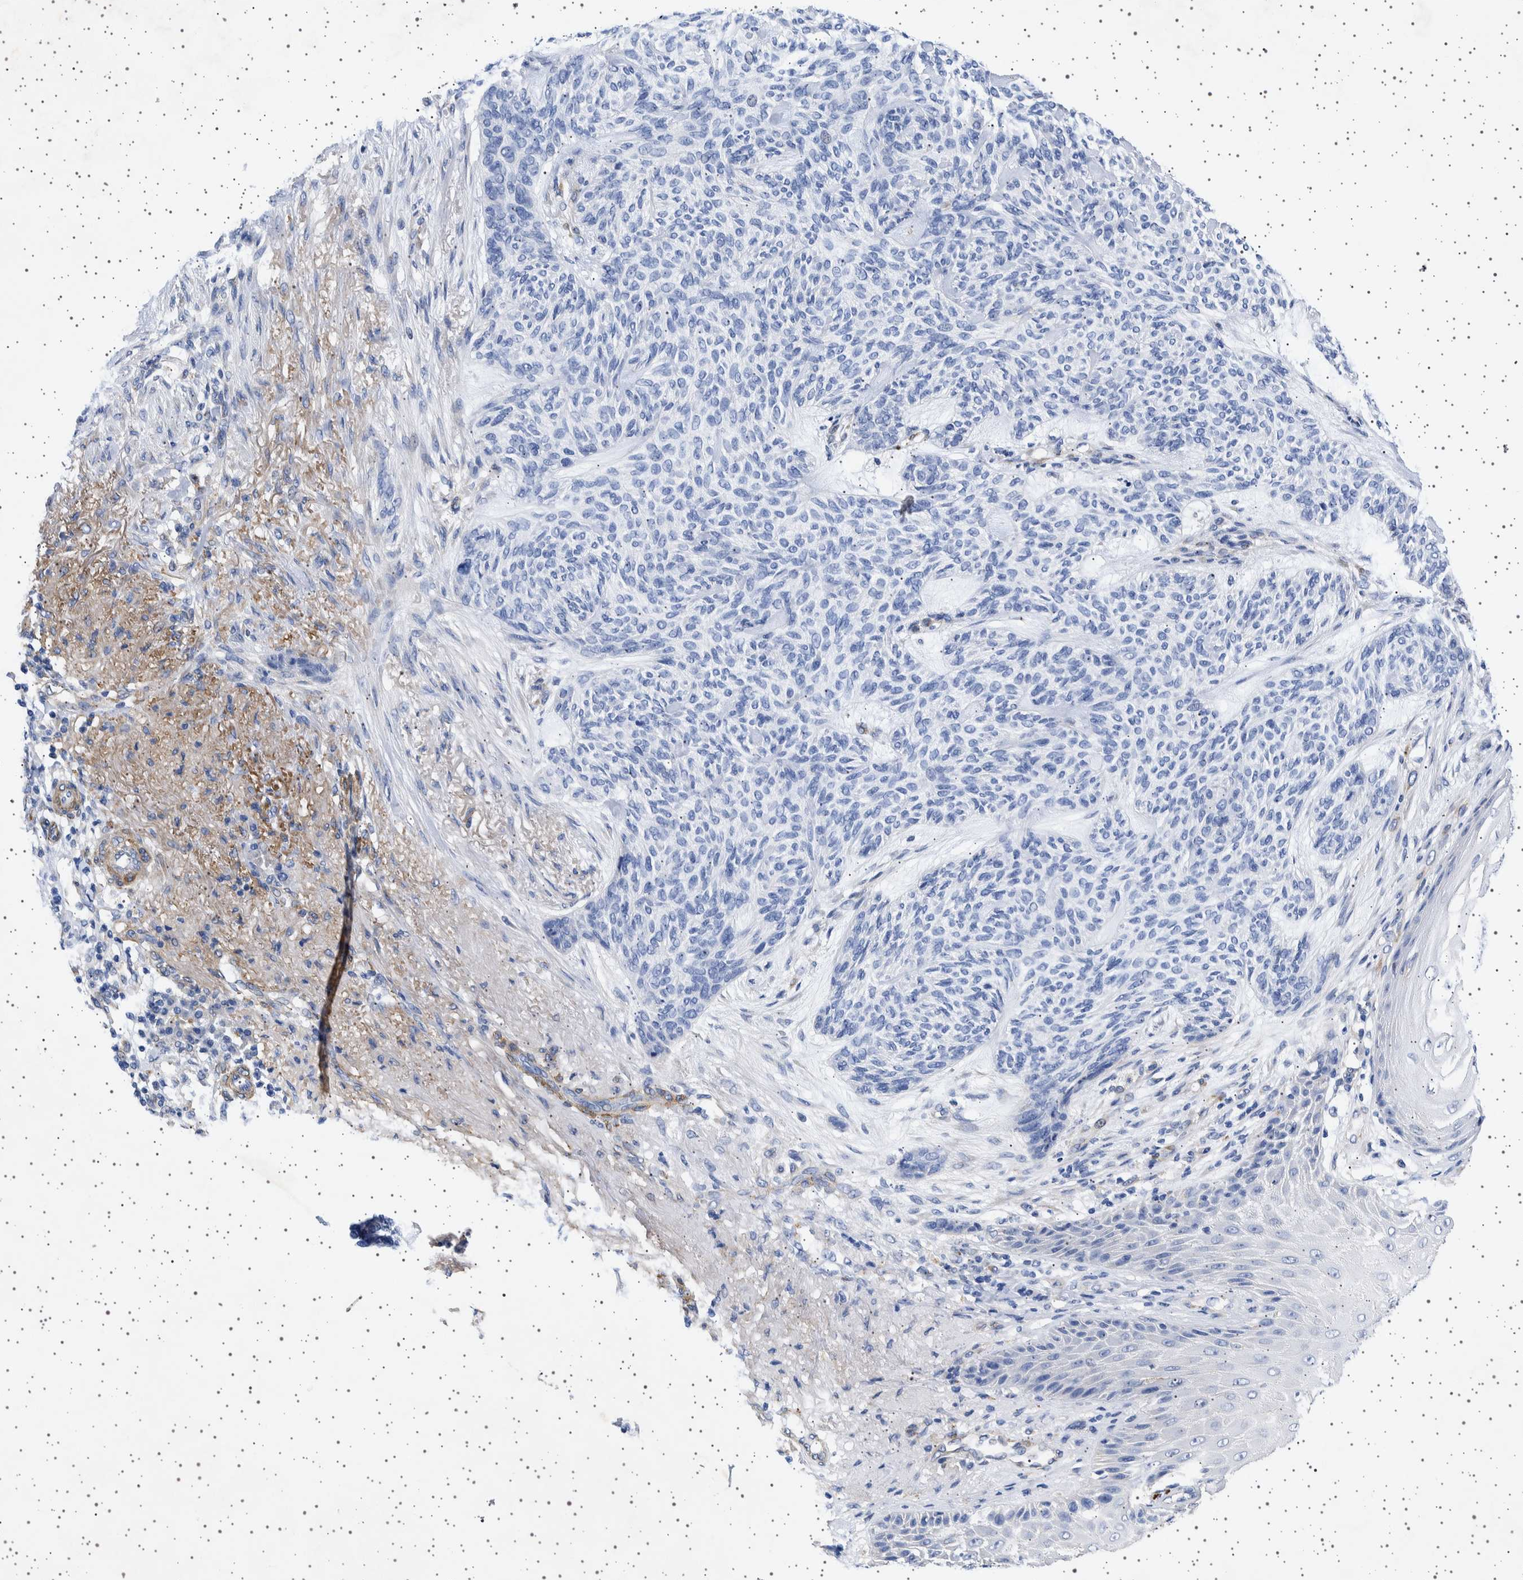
{"staining": {"intensity": "negative", "quantity": "none", "location": "none"}, "tissue": "skin cancer", "cell_type": "Tumor cells", "image_type": "cancer", "snomed": [{"axis": "morphology", "description": "Basal cell carcinoma"}, {"axis": "topography", "description": "Skin"}], "caption": "Histopathology image shows no significant protein staining in tumor cells of skin cancer (basal cell carcinoma).", "gene": "SEPTIN4", "patient": {"sex": "male", "age": 55}}